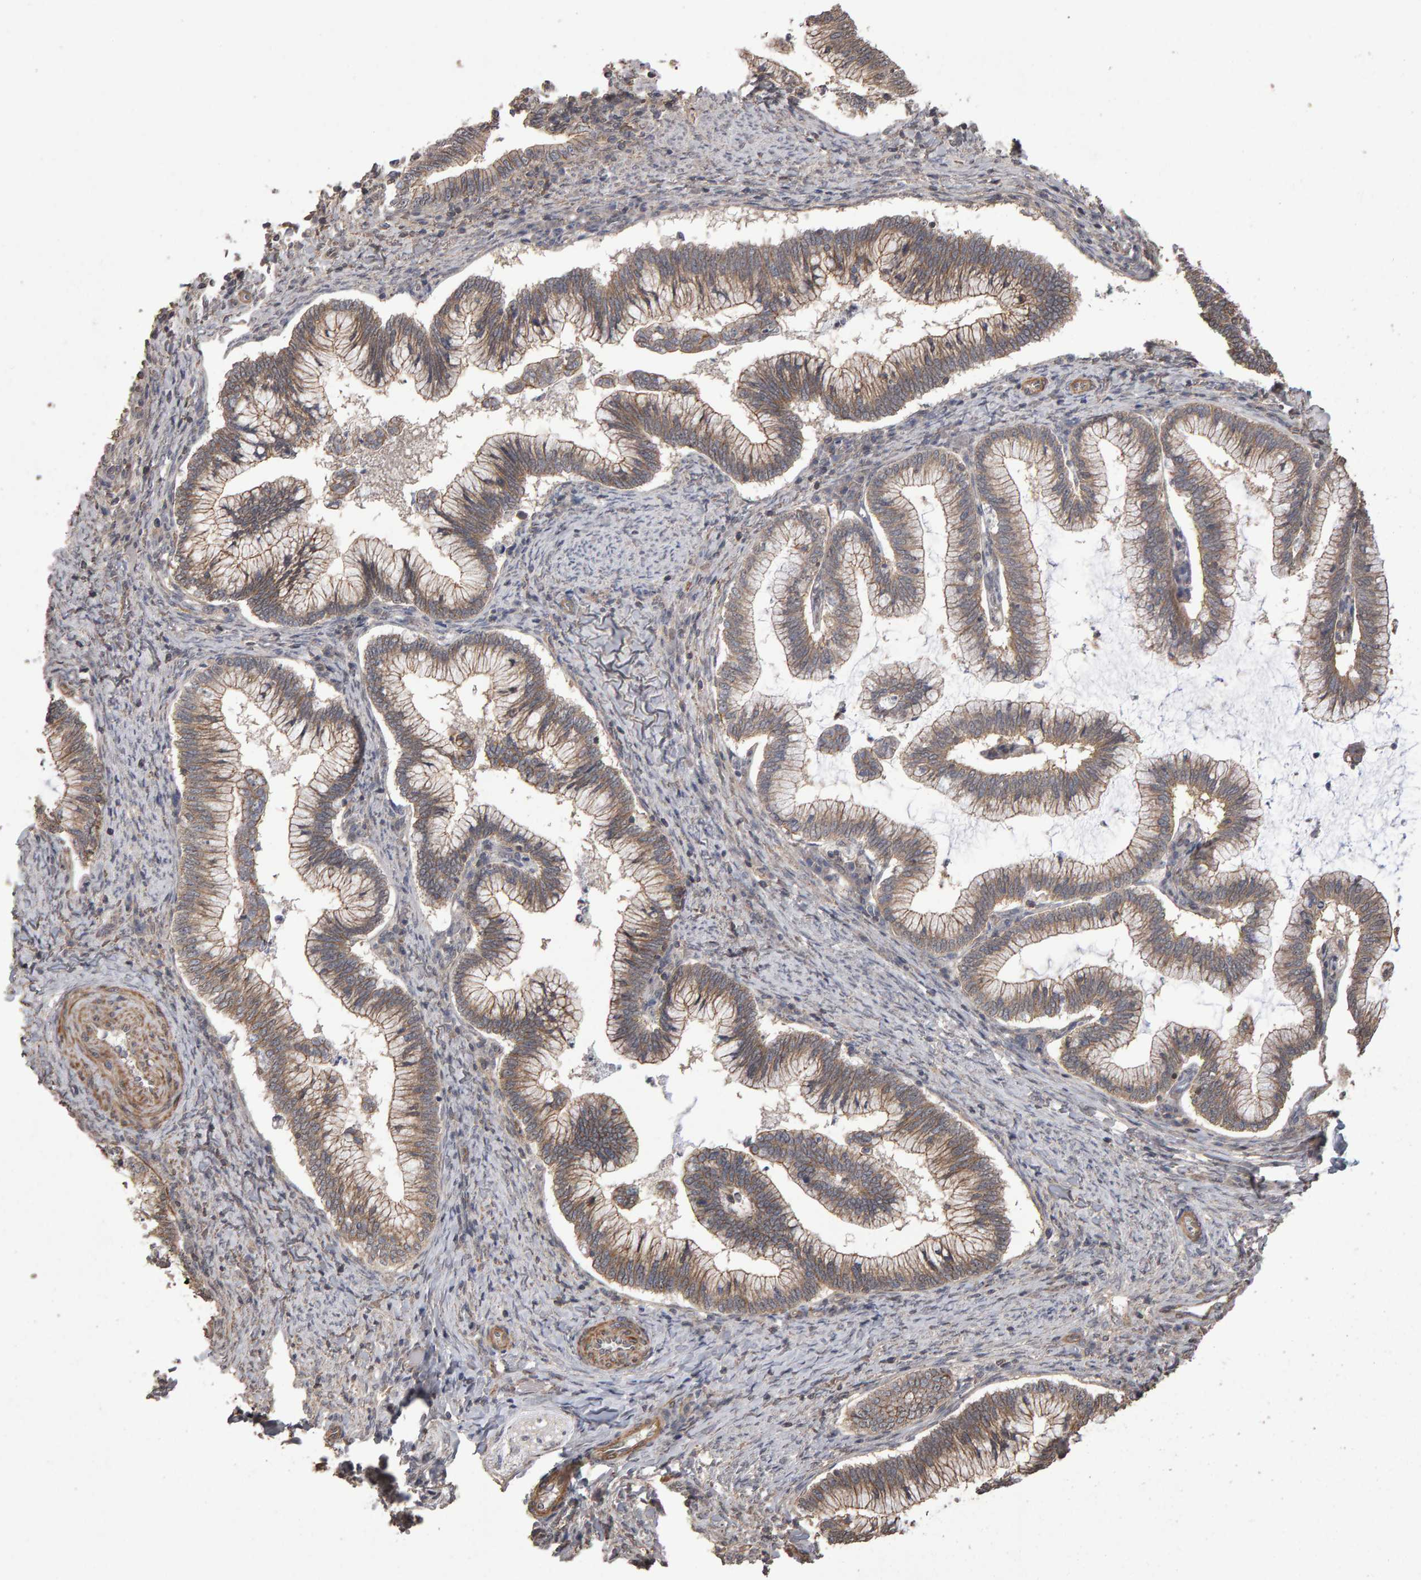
{"staining": {"intensity": "moderate", "quantity": ">75%", "location": "cytoplasmic/membranous"}, "tissue": "cervical cancer", "cell_type": "Tumor cells", "image_type": "cancer", "snomed": [{"axis": "morphology", "description": "Adenocarcinoma, NOS"}, {"axis": "topography", "description": "Cervix"}], "caption": "A histopathology image showing moderate cytoplasmic/membranous positivity in about >75% of tumor cells in adenocarcinoma (cervical), as visualized by brown immunohistochemical staining.", "gene": "SCRIB", "patient": {"sex": "female", "age": 36}}